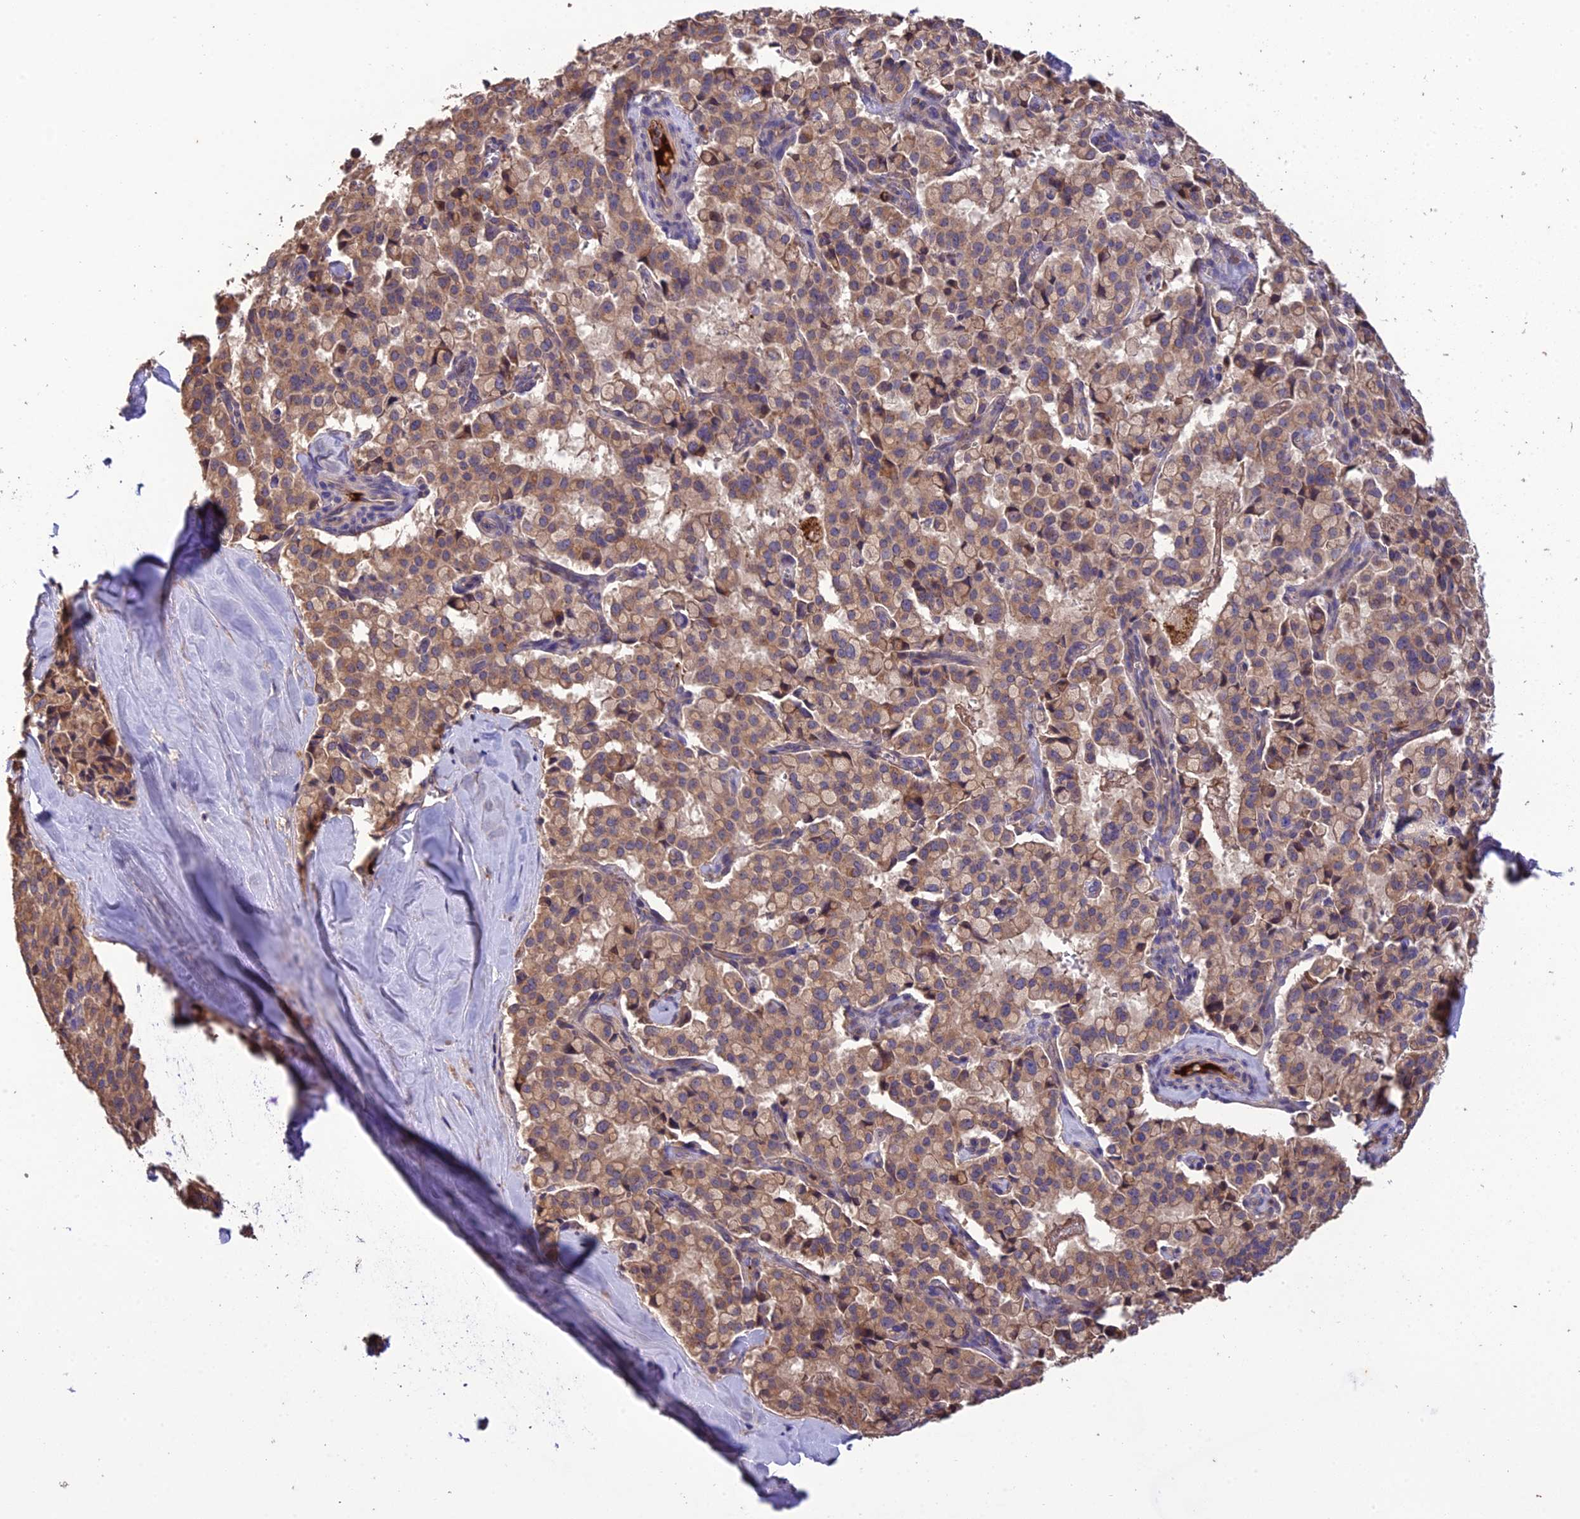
{"staining": {"intensity": "moderate", "quantity": ">75%", "location": "cytoplasmic/membranous"}, "tissue": "pancreatic cancer", "cell_type": "Tumor cells", "image_type": "cancer", "snomed": [{"axis": "morphology", "description": "Adenocarcinoma, NOS"}, {"axis": "topography", "description": "Pancreas"}], "caption": "Pancreatic cancer stained with DAB (3,3'-diaminobenzidine) immunohistochemistry (IHC) reveals medium levels of moderate cytoplasmic/membranous staining in approximately >75% of tumor cells.", "gene": "MIOS", "patient": {"sex": "male", "age": 65}}